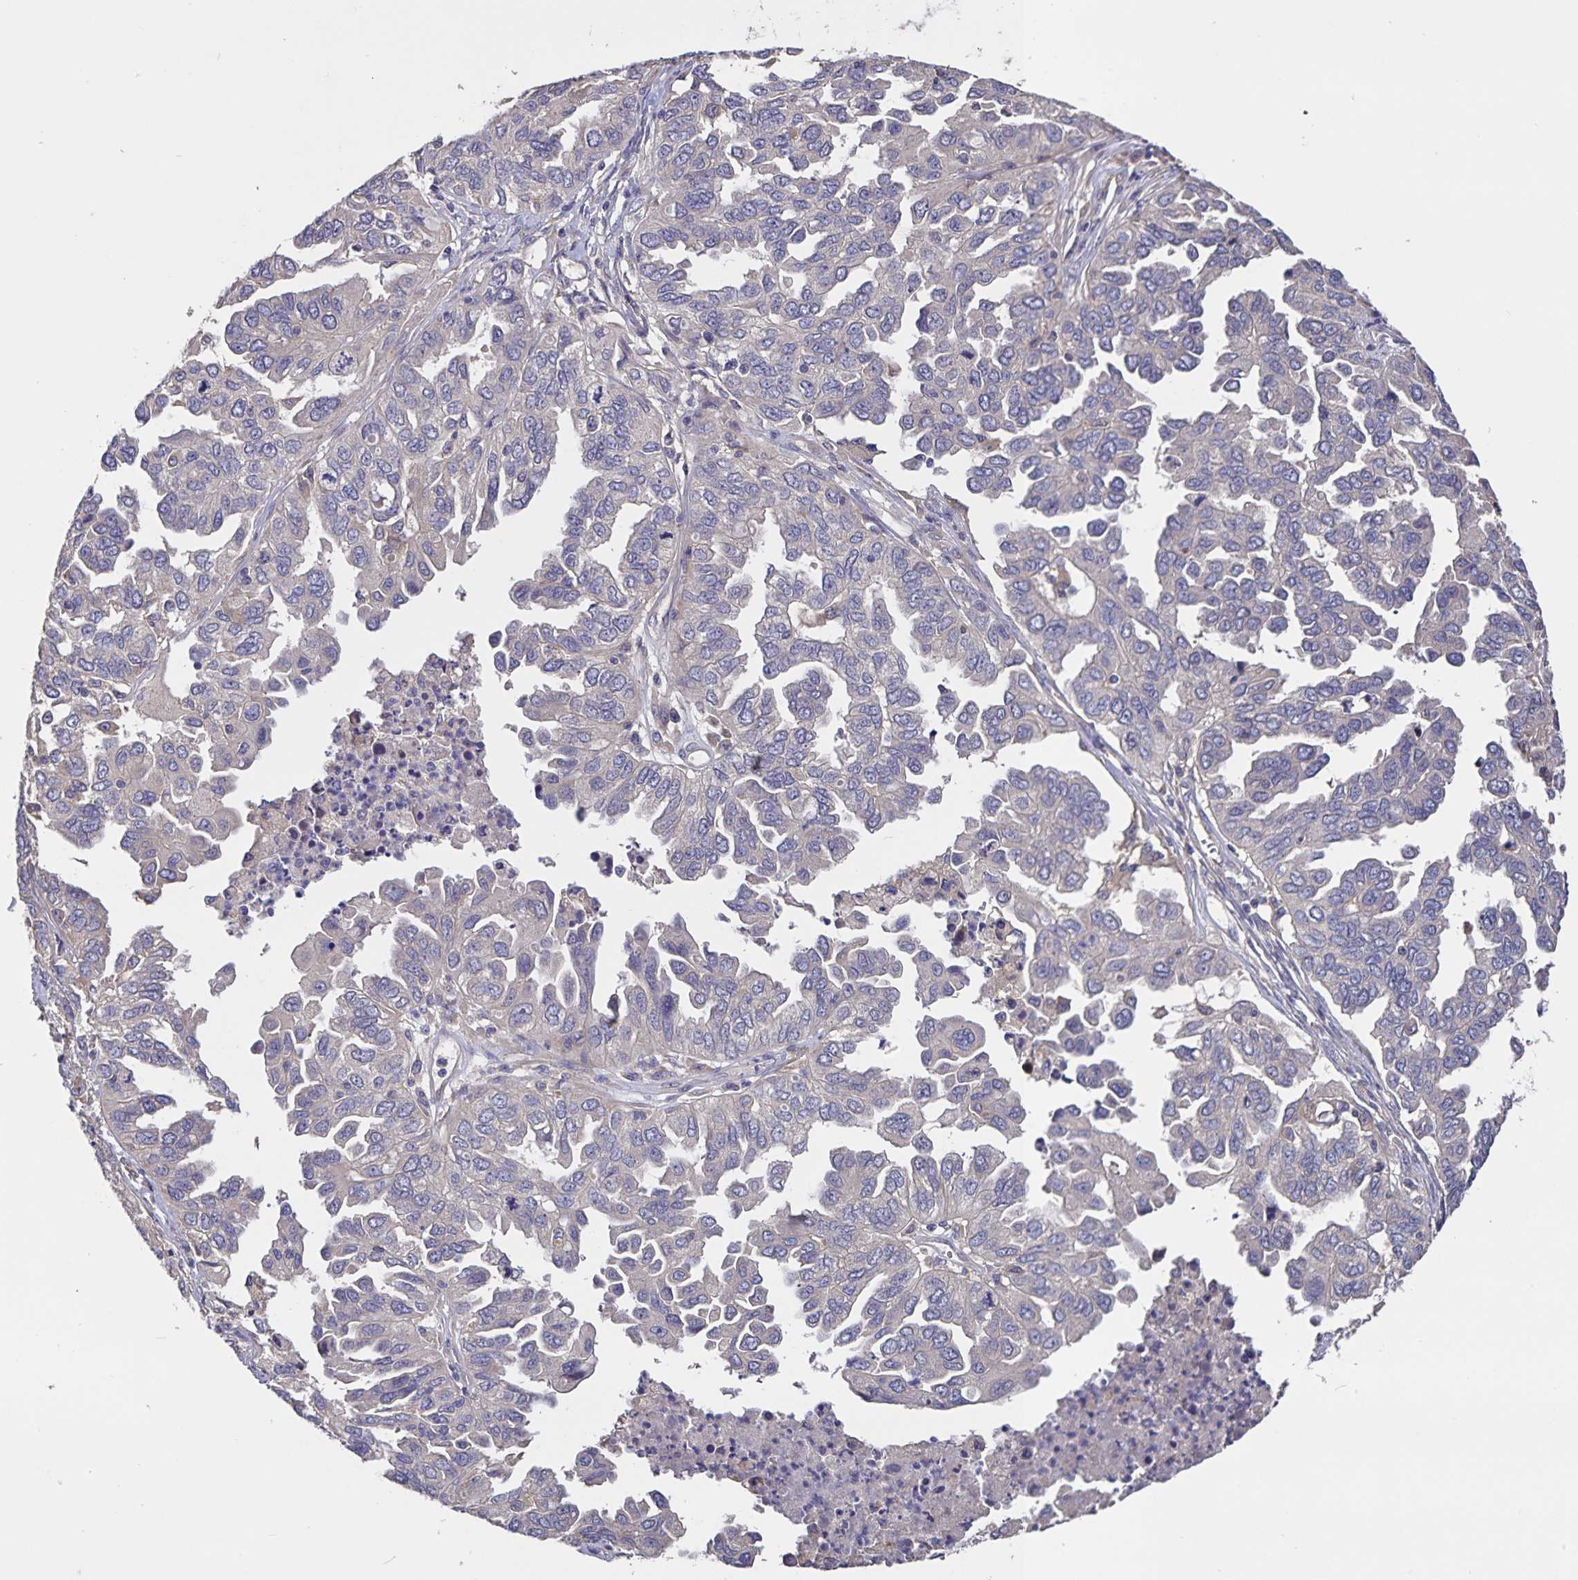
{"staining": {"intensity": "negative", "quantity": "none", "location": "none"}, "tissue": "ovarian cancer", "cell_type": "Tumor cells", "image_type": "cancer", "snomed": [{"axis": "morphology", "description": "Cystadenocarcinoma, serous, NOS"}, {"axis": "topography", "description": "Ovary"}], "caption": "Tumor cells are negative for protein expression in human ovarian cancer (serous cystadenocarcinoma). Brightfield microscopy of immunohistochemistry (IHC) stained with DAB (3,3'-diaminobenzidine) (brown) and hematoxylin (blue), captured at high magnification.", "gene": "FBXL16", "patient": {"sex": "female", "age": 53}}